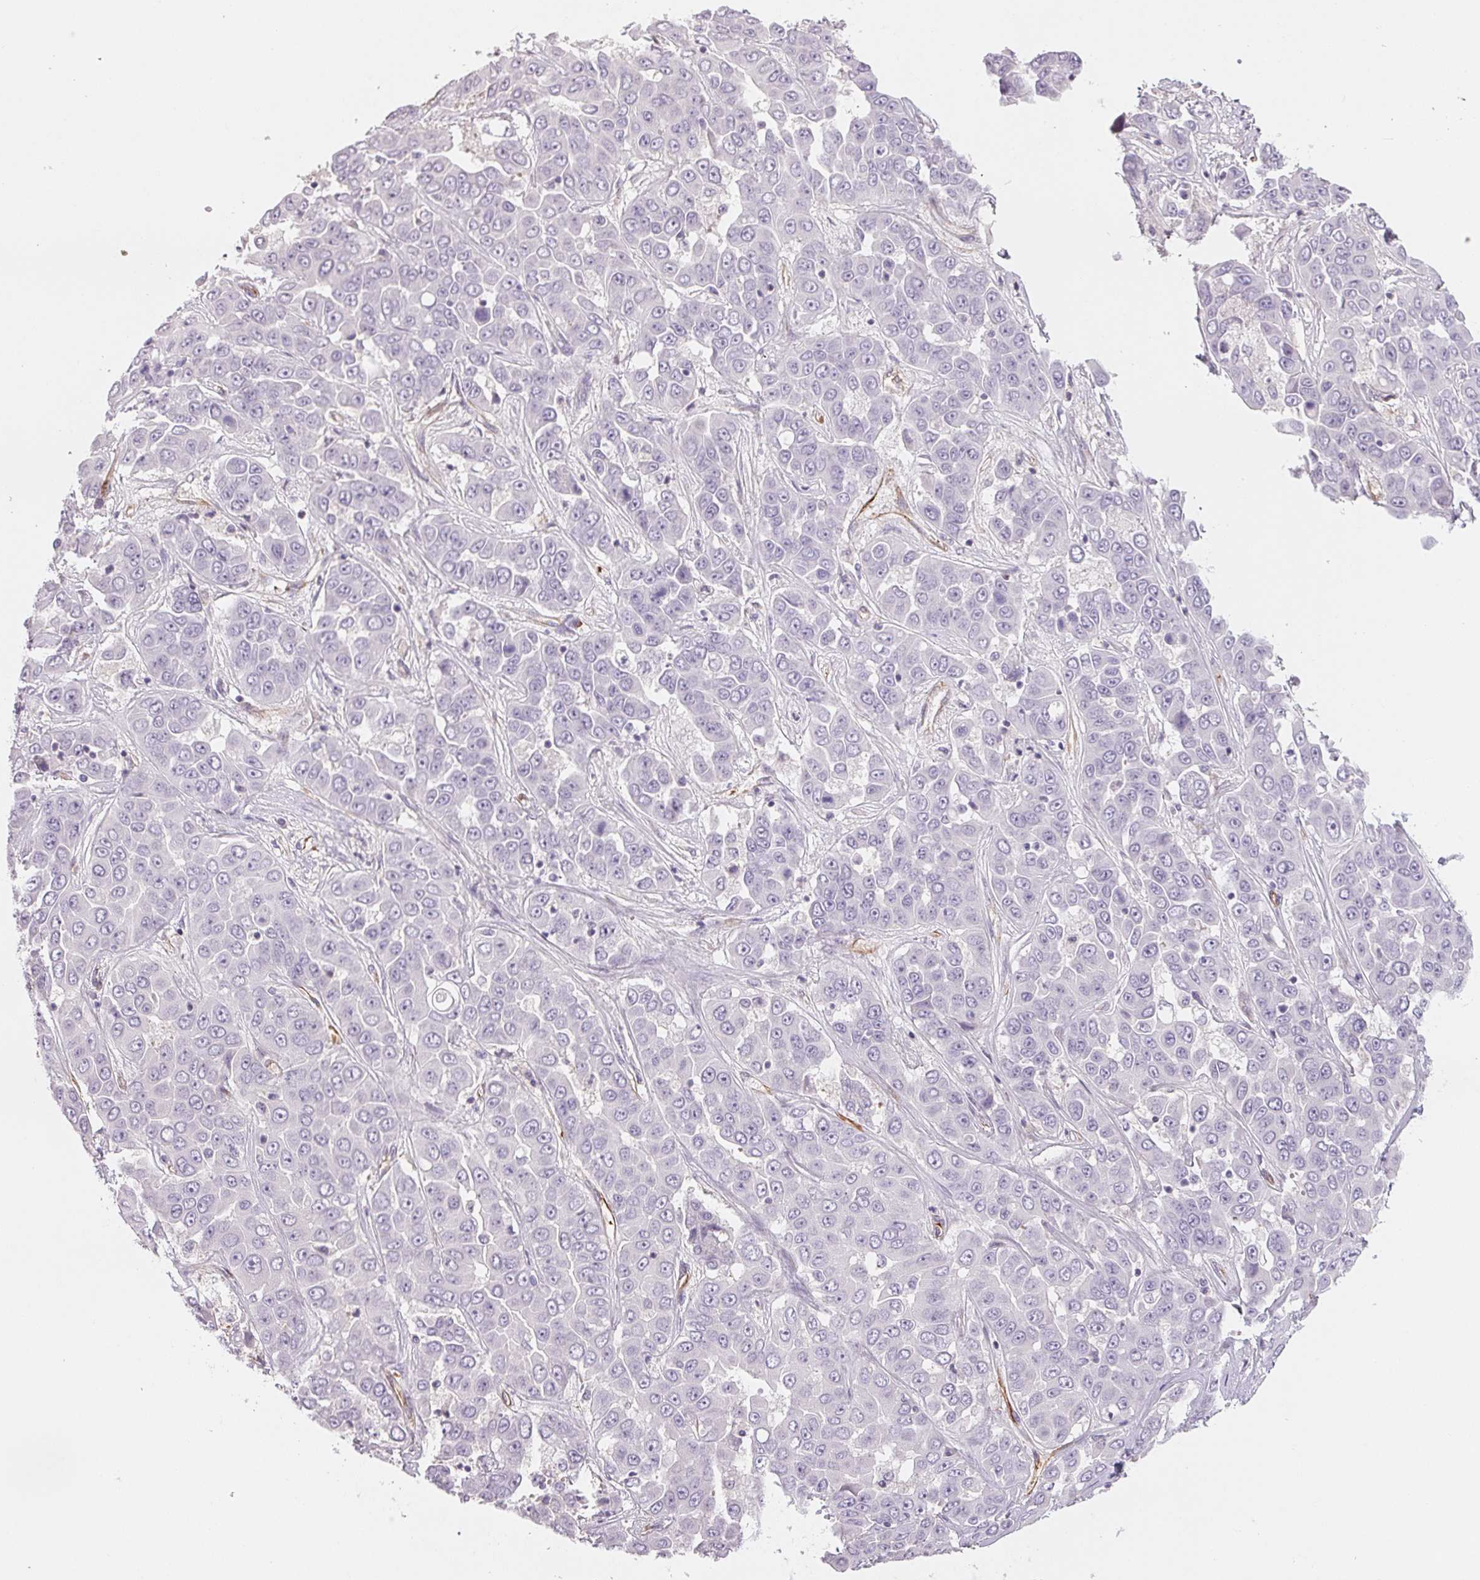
{"staining": {"intensity": "negative", "quantity": "none", "location": "none"}, "tissue": "liver cancer", "cell_type": "Tumor cells", "image_type": "cancer", "snomed": [{"axis": "morphology", "description": "Cholangiocarcinoma"}, {"axis": "topography", "description": "Liver"}], "caption": "This photomicrograph is of cholangiocarcinoma (liver) stained with immunohistochemistry to label a protein in brown with the nuclei are counter-stained blue. There is no expression in tumor cells.", "gene": "ANKRD13B", "patient": {"sex": "female", "age": 52}}